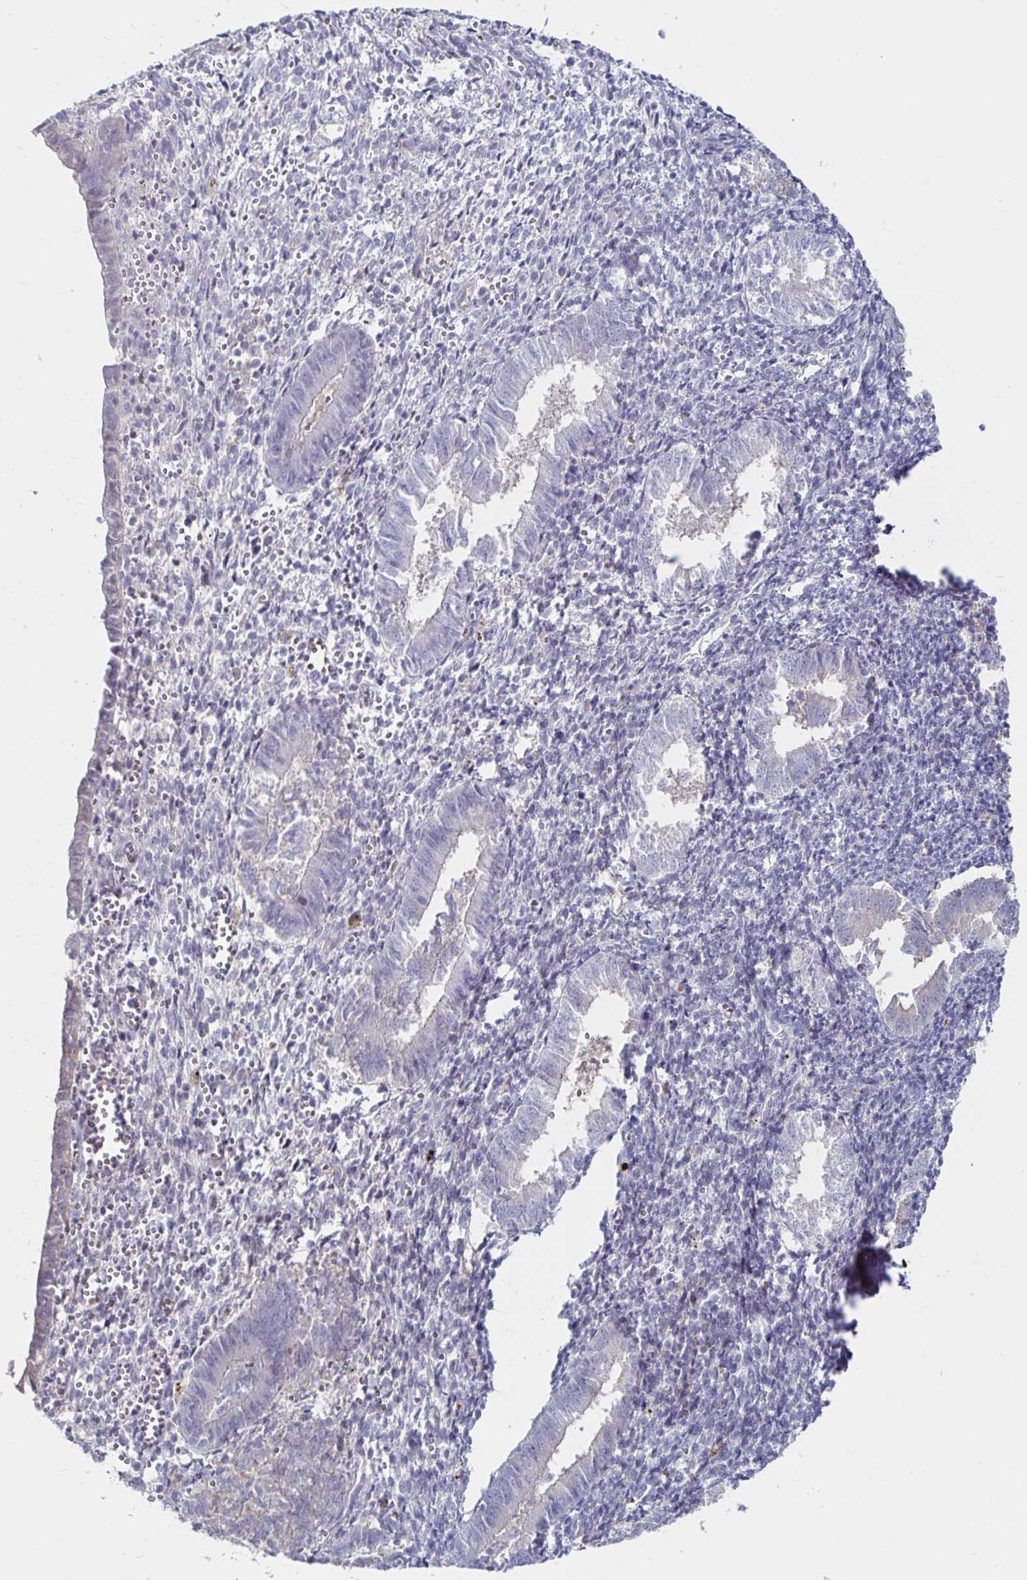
{"staining": {"intensity": "negative", "quantity": "none", "location": "none"}, "tissue": "endometrium", "cell_type": "Cells in endometrial stroma", "image_type": "normal", "snomed": [{"axis": "morphology", "description": "Normal tissue, NOS"}, {"axis": "topography", "description": "Endometrium"}], "caption": "Human endometrium stained for a protein using immunohistochemistry (IHC) demonstrates no expression in cells in endometrial stroma.", "gene": "KCTD19", "patient": {"sex": "female", "age": 25}}